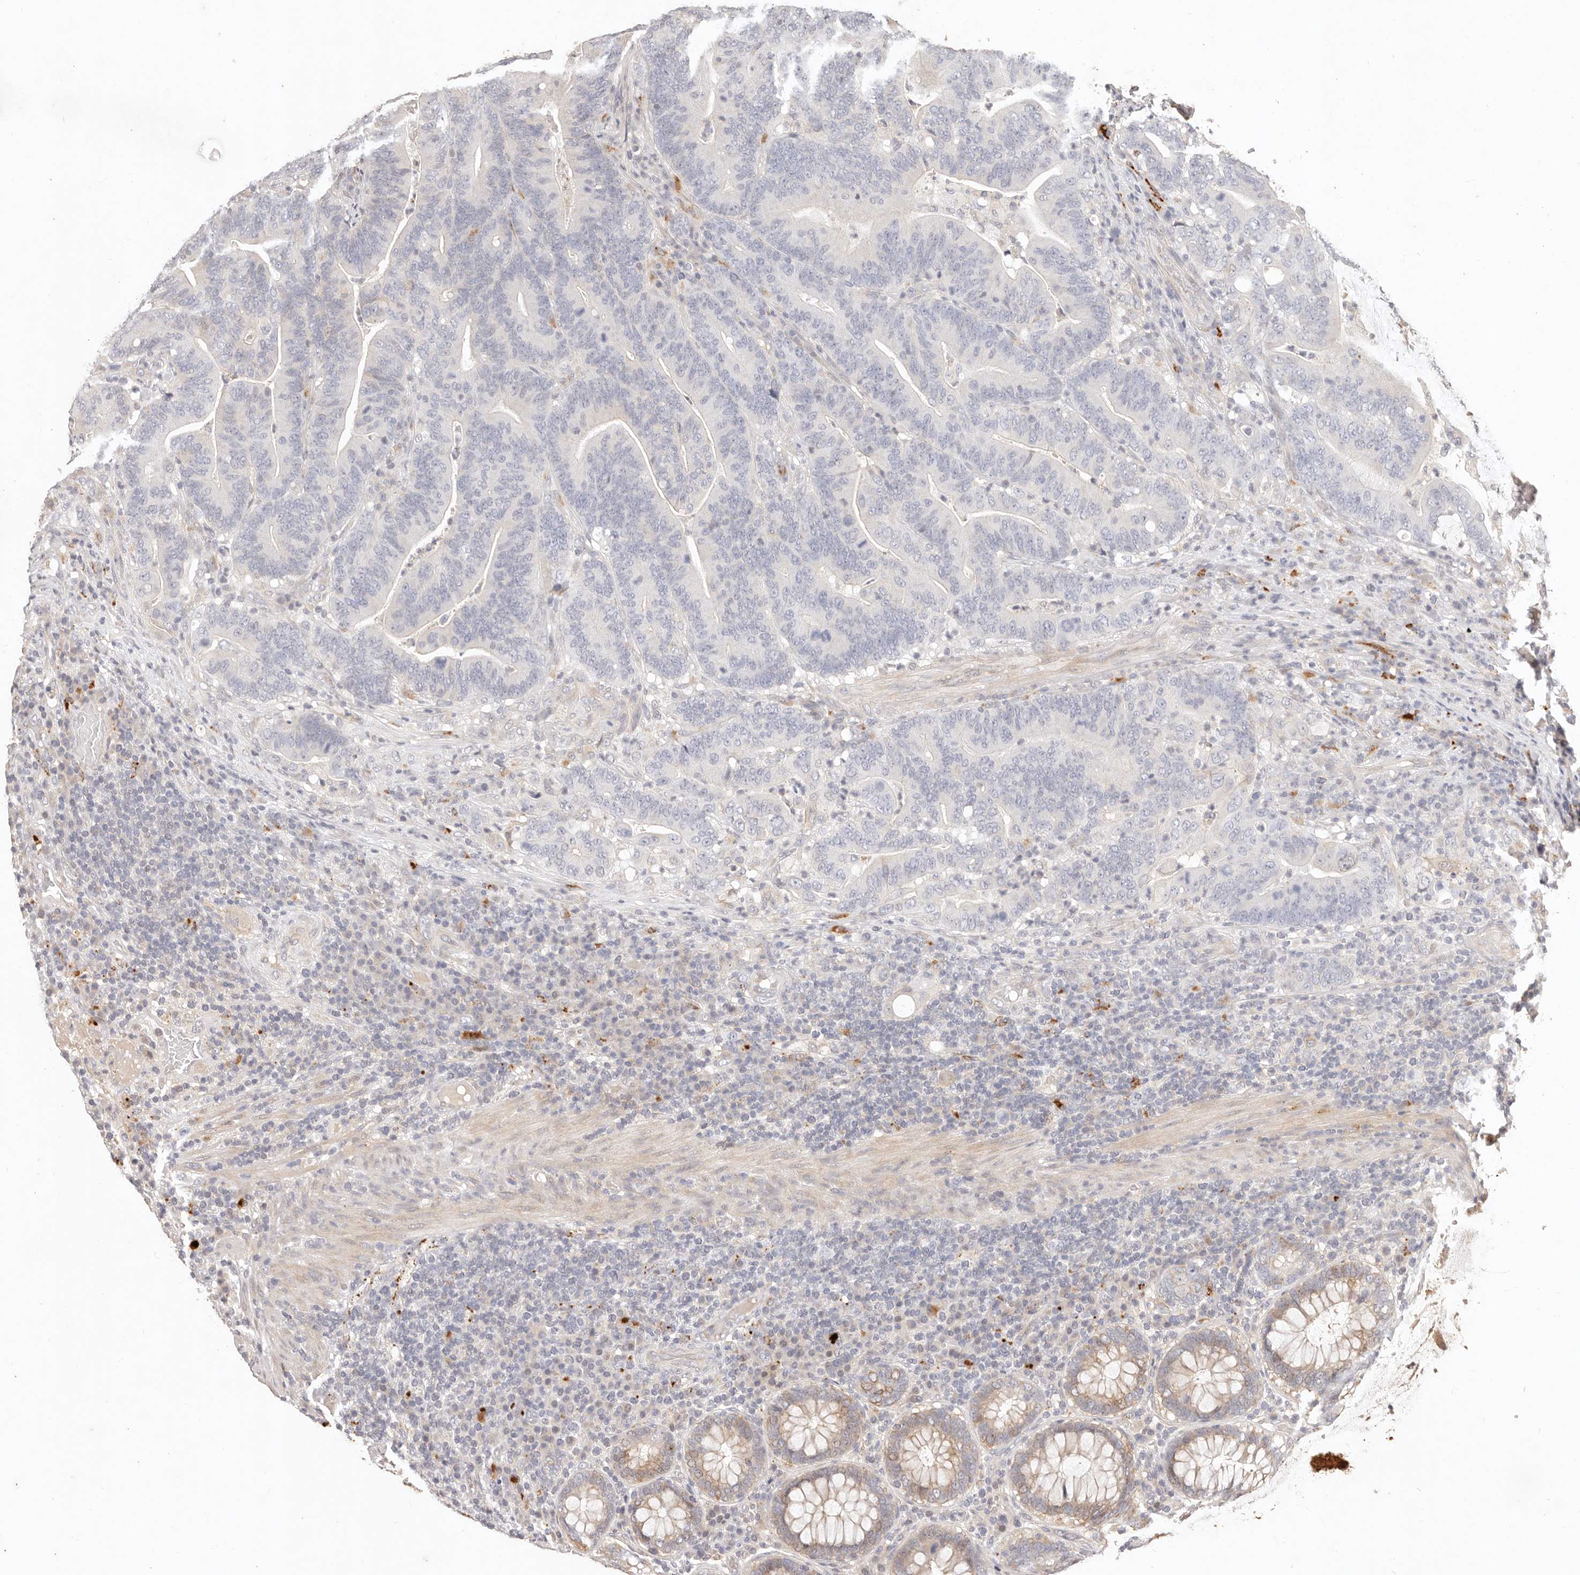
{"staining": {"intensity": "weak", "quantity": "<25%", "location": "cytoplasmic/membranous"}, "tissue": "colorectal cancer", "cell_type": "Tumor cells", "image_type": "cancer", "snomed": [{"axis": "morphology", "description": "Adenocarcinoma, NOS"}, {"axis": "topography", "description": "Colon"}], "caption": "DAB (3,3'-diaminobenzidine) immunohistochemical staining of human colorectal adenocarcinoma demonstrates no significant staining in tumor cells.", "gene": "KIF9", "patient": {"sex": "female", "age": 66}}